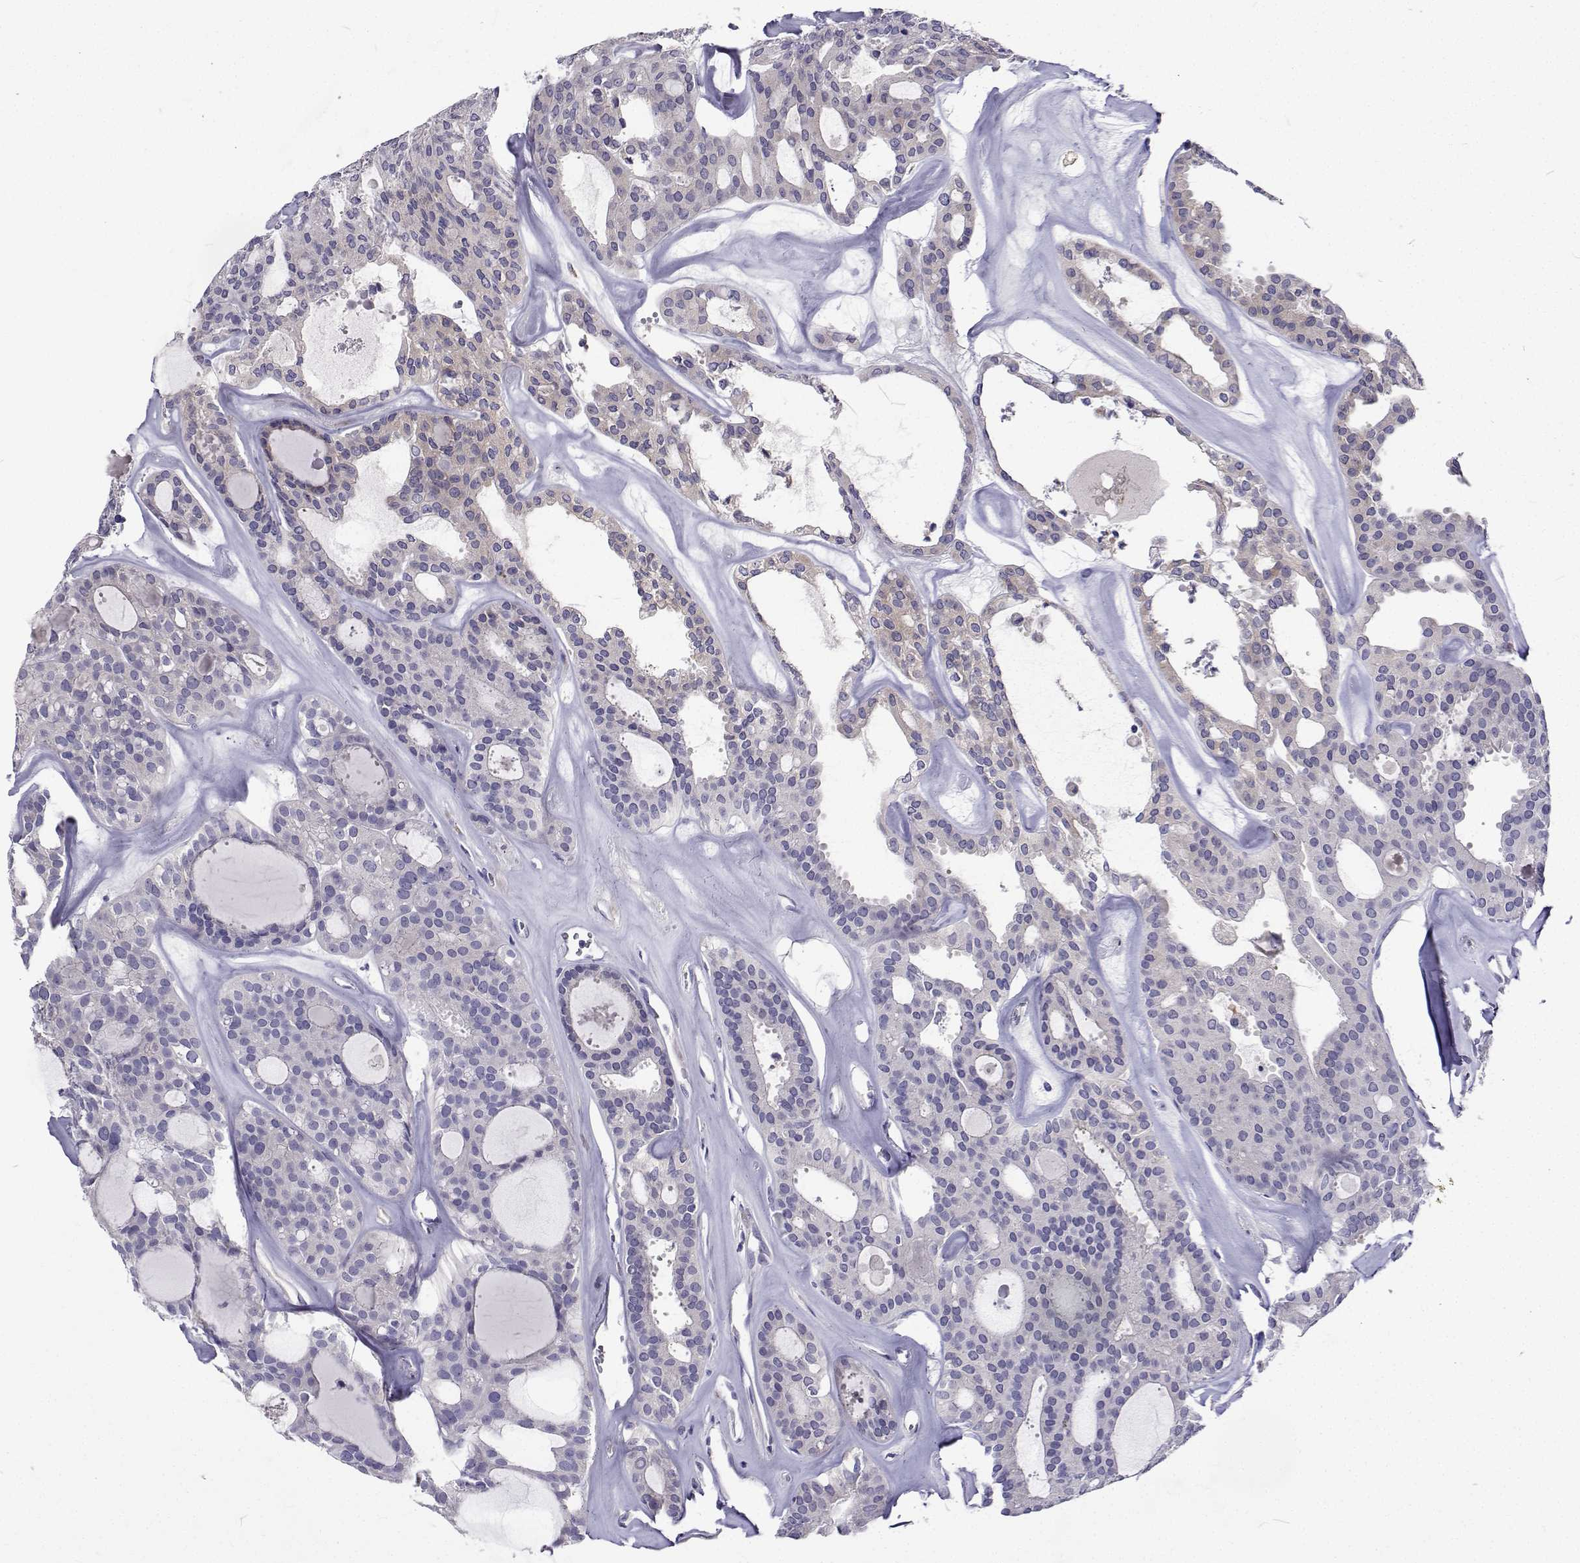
{"staining": {"intensity": "negative", "quantity": "none", "location": "none"}, "tissue": "thyroid cancer", "cell_type": "Tumor cells", "image_type": "cancer", "snomed": [{"axis": "morphology", "description": "Follicular adenoma carcinoma, NOS"}, {"axis": "topography", "description": "Thyroid gland"}], "caption": "Tumor cells are negative for brown protein staining in thyroid follicular adenoma carcinoma.", "gene": "LHFPL7", "patient": {"sex": "male", "age": 75}}